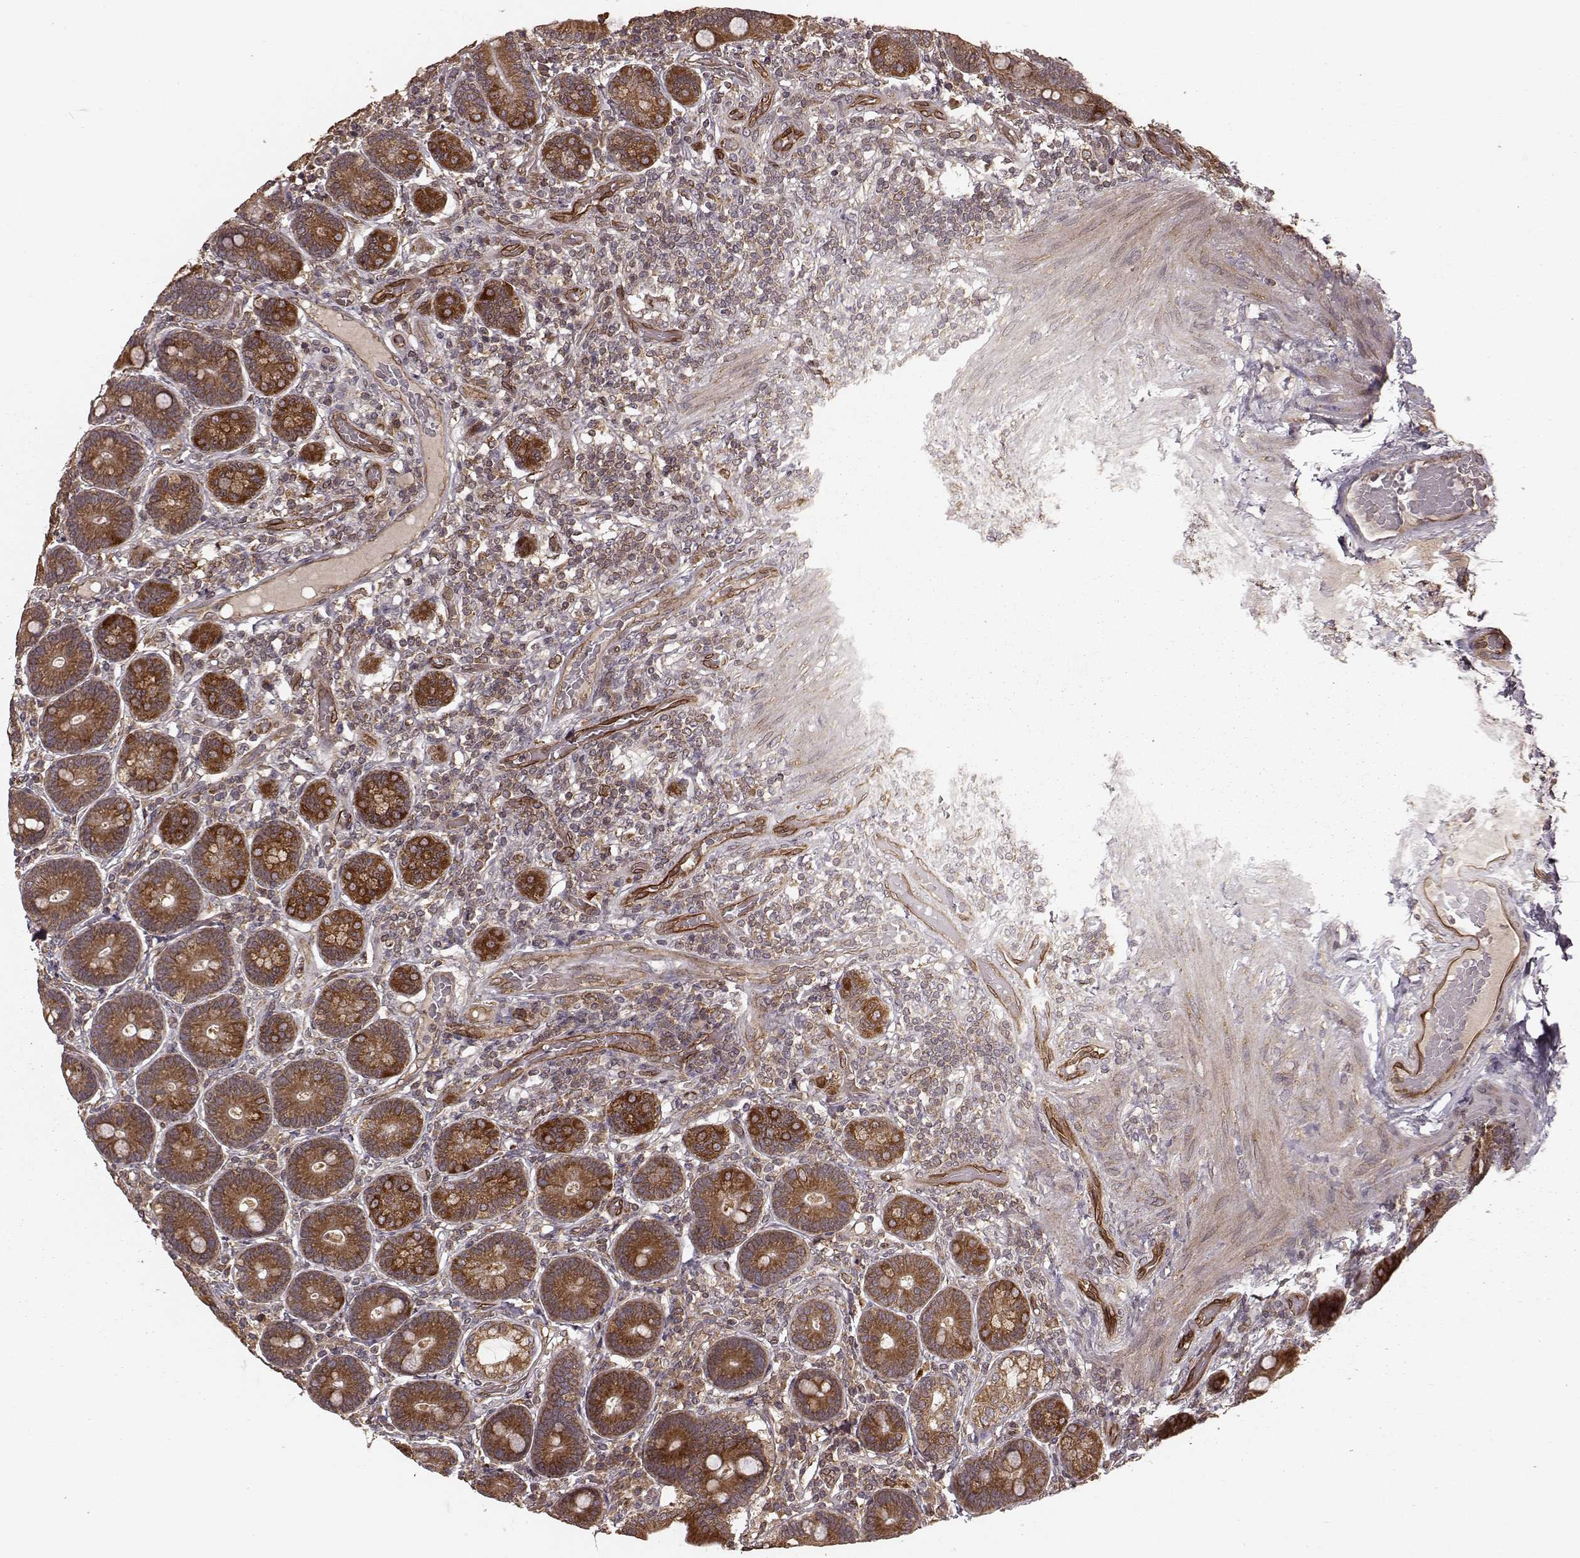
{"staining": {"intensity": "strong", "quantity": ">75%", "location": "cytoplasmic/membranous"}, "tissue": "duodenum", "cell_type": "Glandular cells", "image_type": "normal", "snomed": [{"axis": "morphology", "description": "Normal tissue, NOS"}, {"axis": "topography", "description": "Duodenum"}], "caption": "A brown stain labels strong cytoplasmic/membranous expression of a protein in glandular cells of unremarkable duodenum.", "gene": "AGPAT1", "patient": {"sex": "female", "age": 62}}